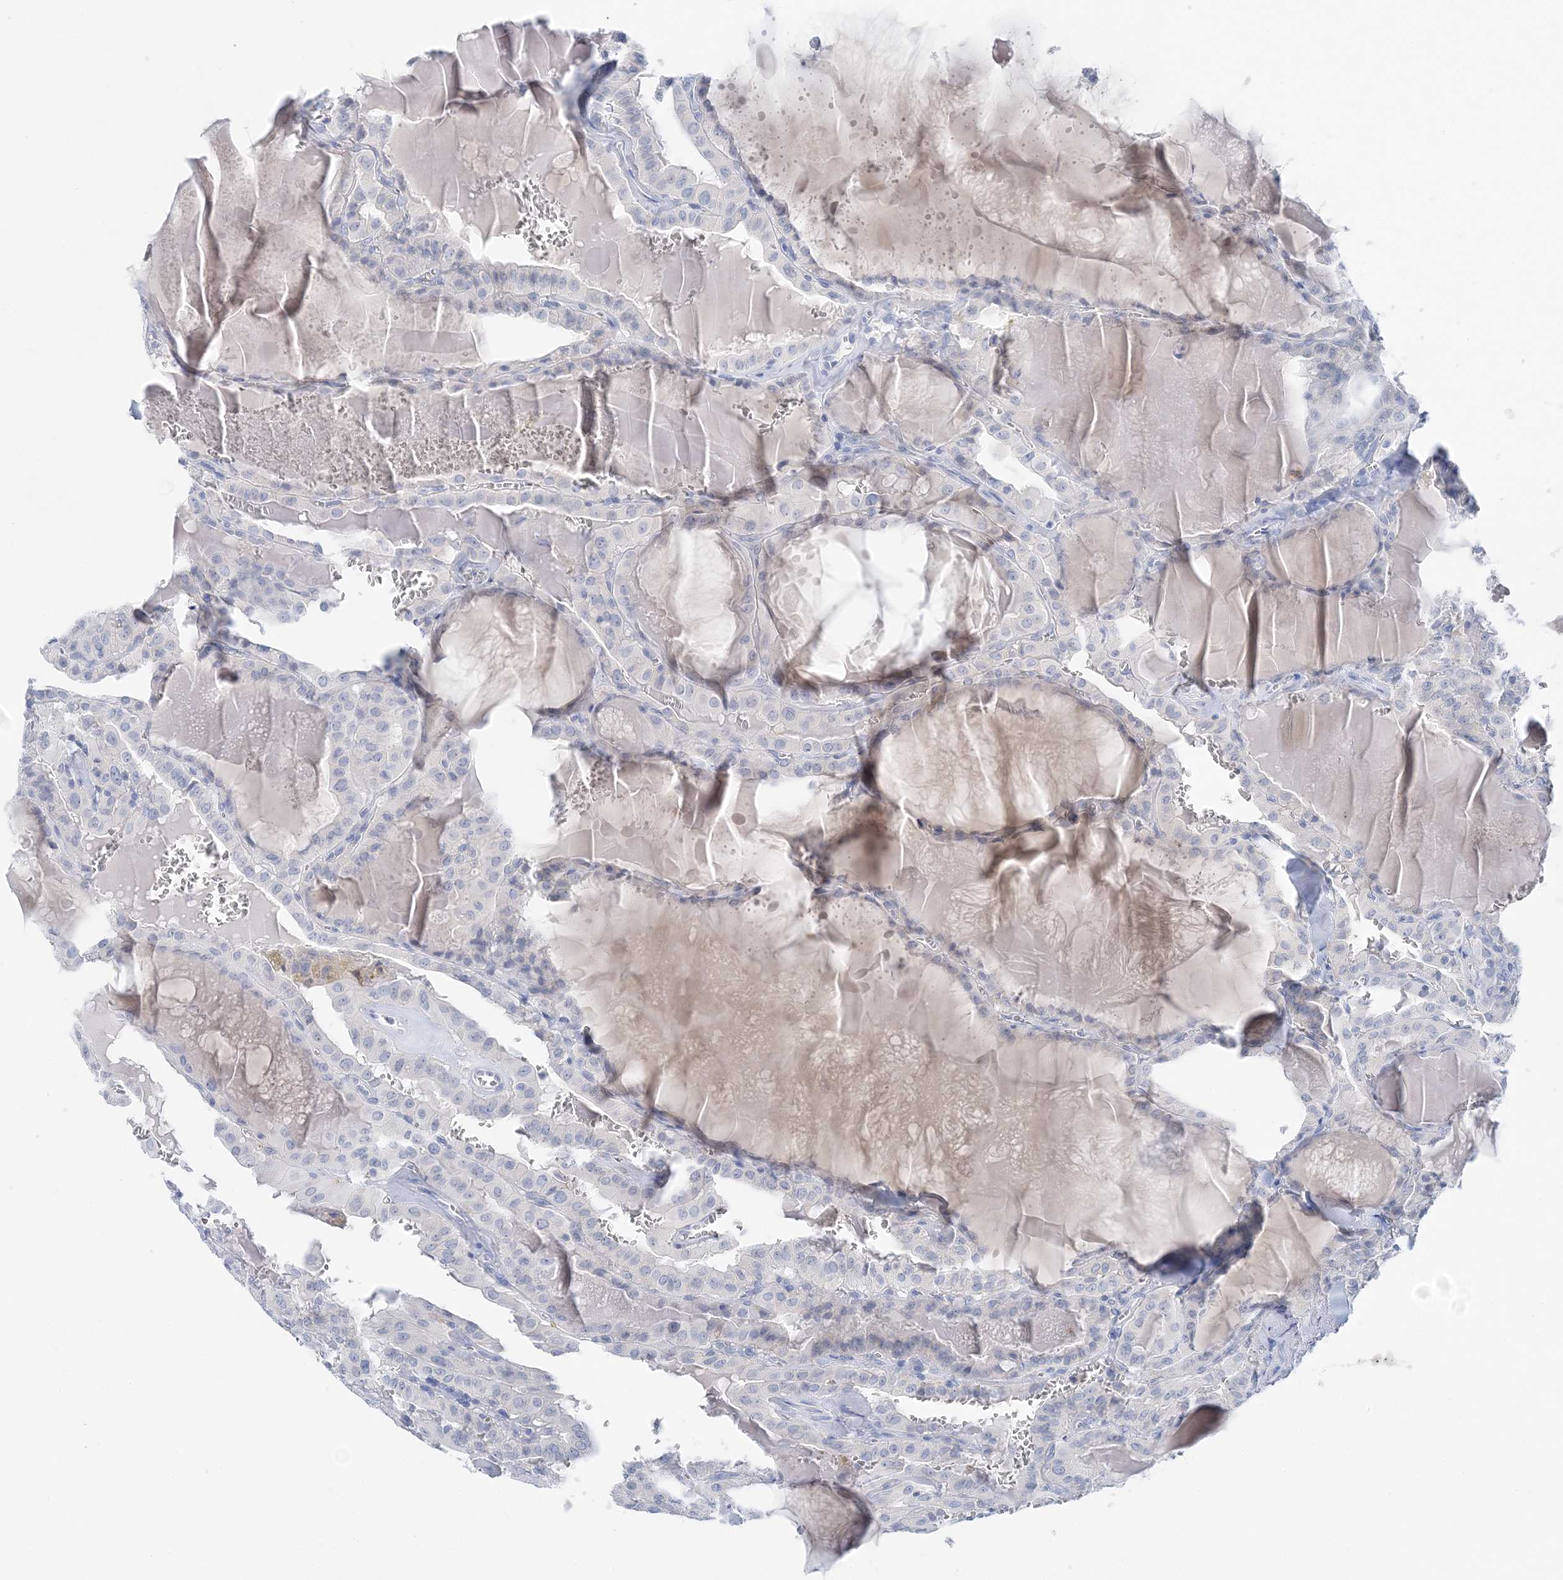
{"staining": {"intensity": "negative", "quantity": "none", "location": "none"}, "tissue": "thyroid cancer", "cell_type": "Tumor cells", "image_type": "cancer", "snomed": [{"axis": "morphology", "description": "Papillary adenocarcinoma, NOS"}, {"axis": "topography", "description": "Thyroid gland"}], "caption": "This is an IHC photomicrograph of human thyroid papillary adenocarcinoma. There is no expression in tumor cells.", "gene": "SLC5A6", "patient": {"sex": "male", "age": 52}}